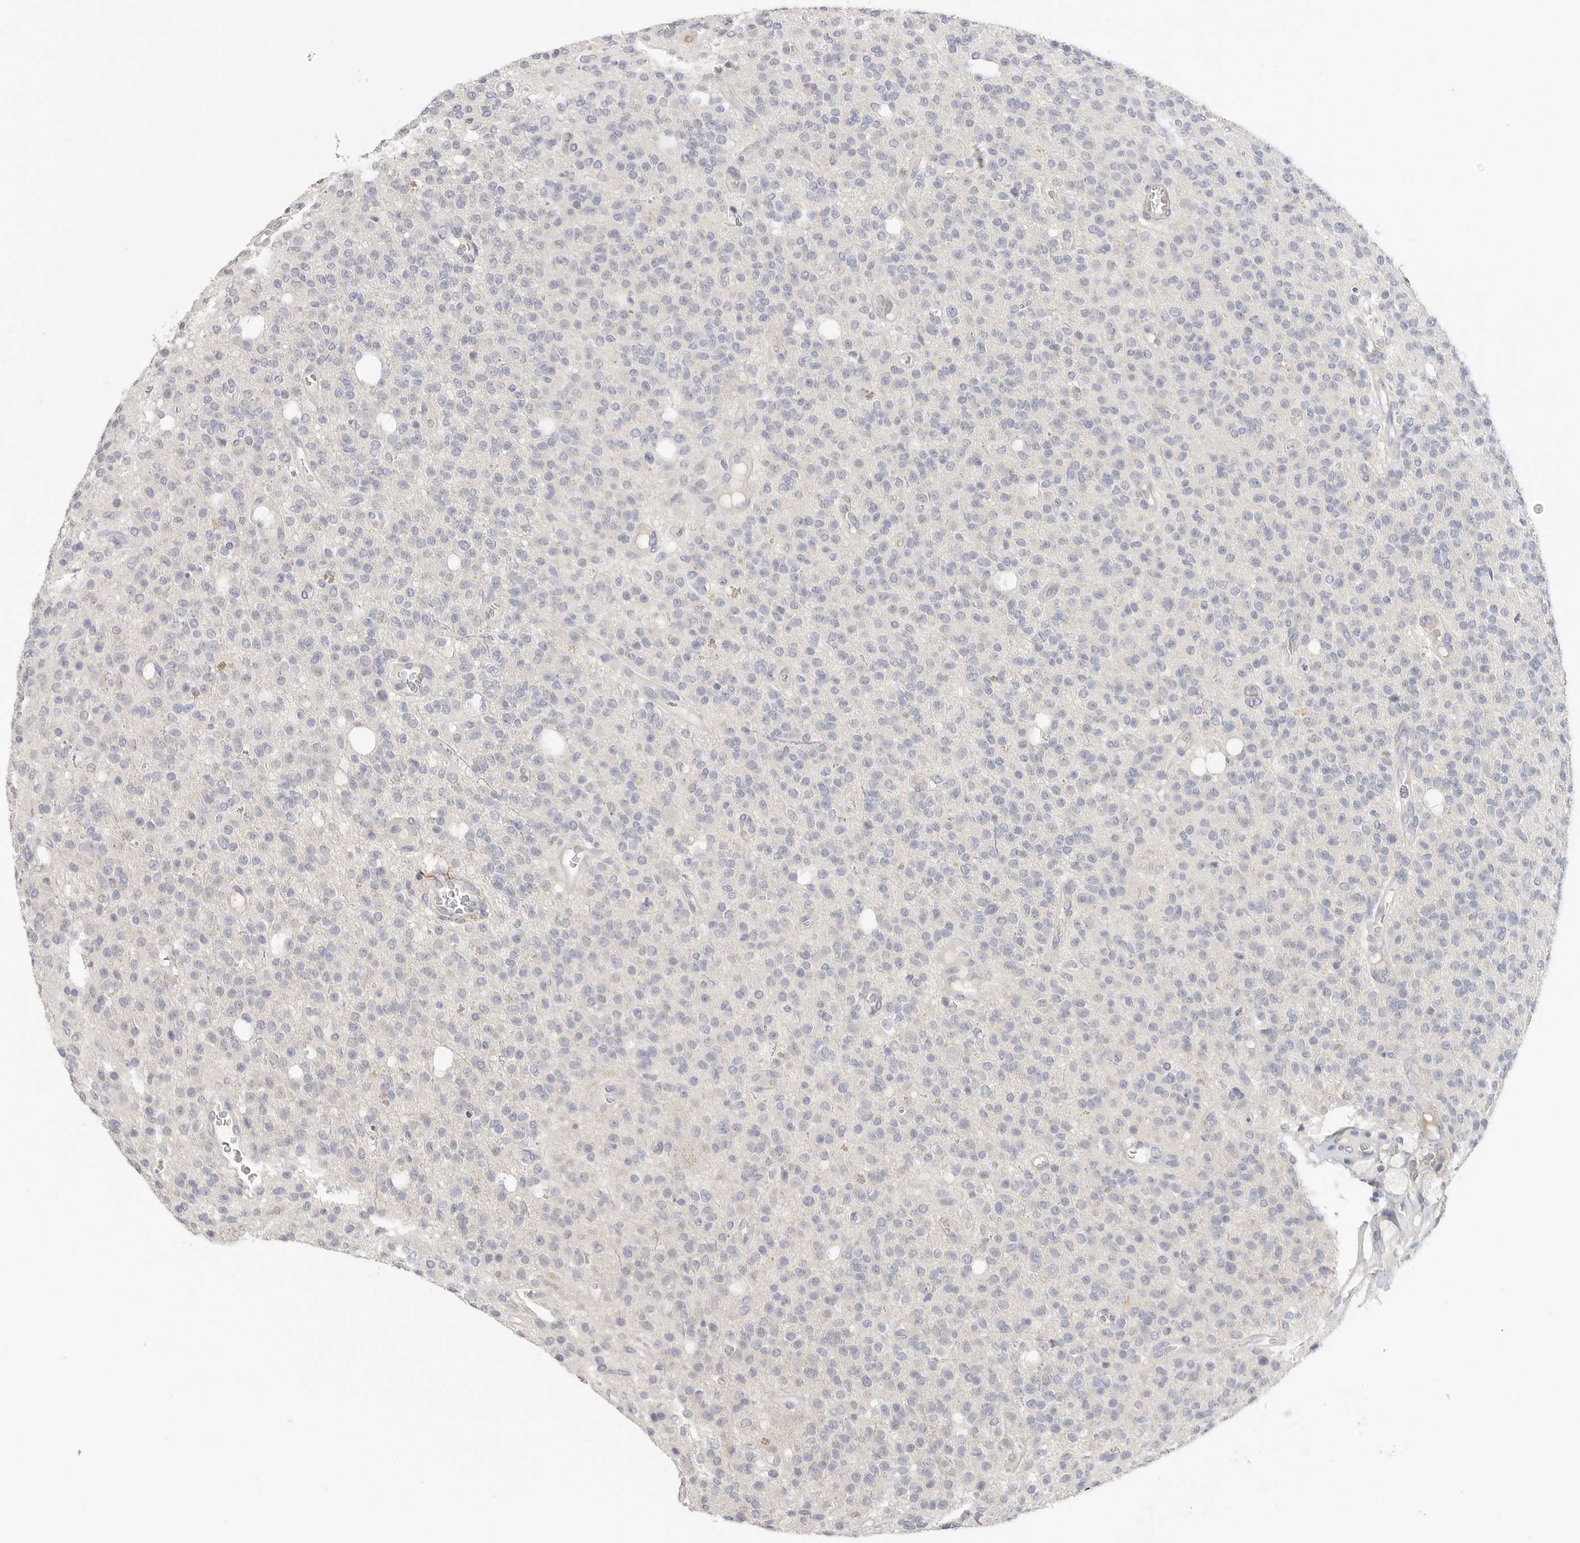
{"staining": {"intensity": "negative", "quantity": "none", "location": "none"}, "tissue": "glioma", "cell_type": "Tumor cells", "image_type": "cancer", "snomed": [{"axis": "morphology", "description": "Glioma, malignant, High grade"}, {"axis": "topography", "description": "Brain"}], "caption": "This is an IHC histopathology image of glioma. There is no staining in tumor cells.", "gene": "FBN2", "patient": {"sex": "male", "age": 34}}